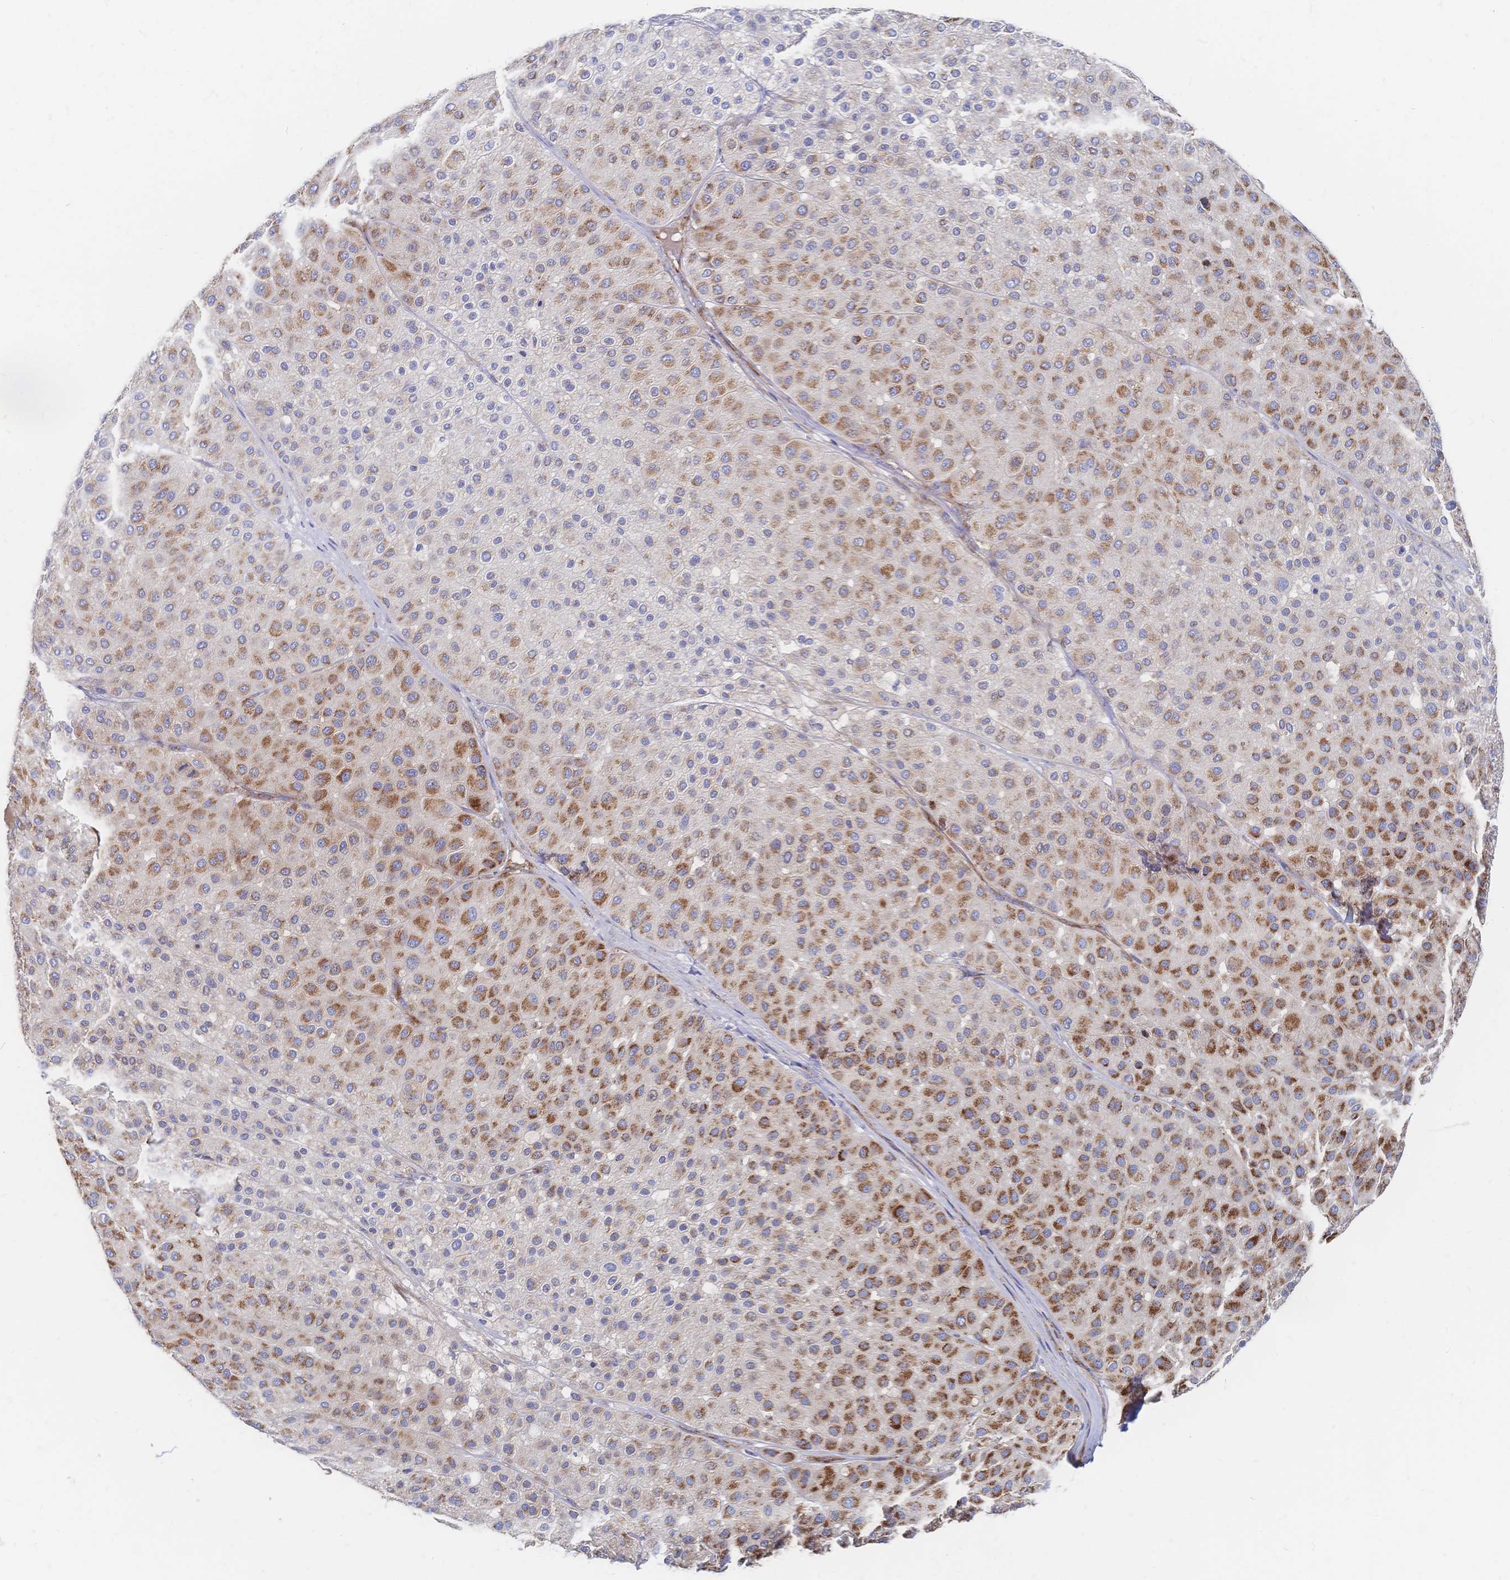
{"staining": {"intensity": "strong", "quantity": "25%-75%", "location": "cytoplasmic/membranous"}, "tissue": "melanoma", "cell_type": "Tumor cells", "image_type": "cancer", "snomed": [{"axis": "morphology", "description": "Malignant melanoma, Metastatic site"}, {"axis": "topography", "description": "Smooth muscle"}], "caption": "DAB (3,3'-diaminobenzidine) immunohistochemical staining of malignant melanoma (metastatic site) displays strong cytoplasmic/membranous protein expression in about 25%-75% of tumor cells.", "gene": "SORBS1", "patient": {"sex": "male", "age": 41}}